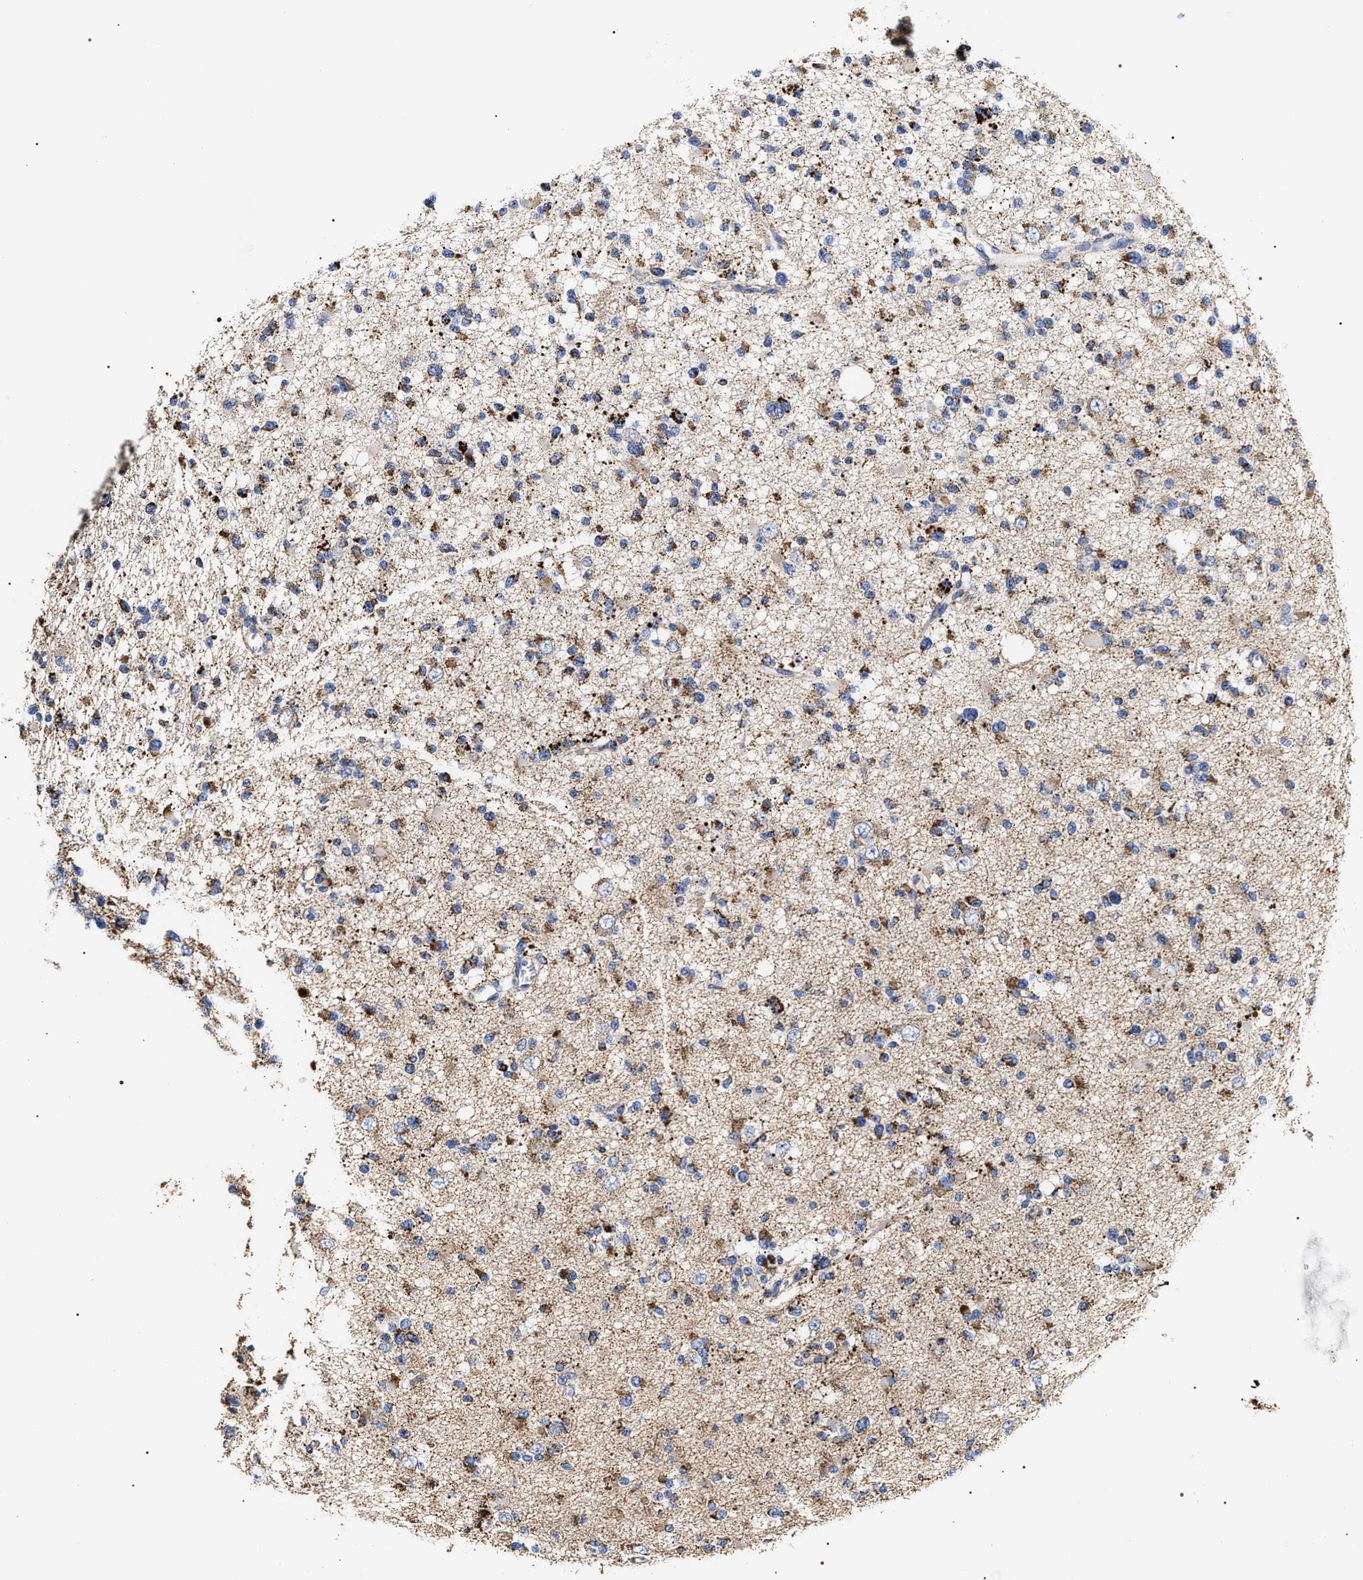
{"staining": {"intensity": "moderate", "quantity": ">75%", "location": "cytoplasmic/membranous"}, "tissue": "glioma", "cell_type": "Tumor cells", "image_type": "cancer", "snomed": [{"axis": "morphology", "description": "Glioma, malignant, Low grade"}, {"axis": "topography", "description": "Brain"}], "caption": "A photomicrograph of glioma stained for a protein demonstrates moderate cytoplasmic/membranous brown staining in tumor cells.", "gene": "COG5", "patient": {"sex": "female", "age": 22}}